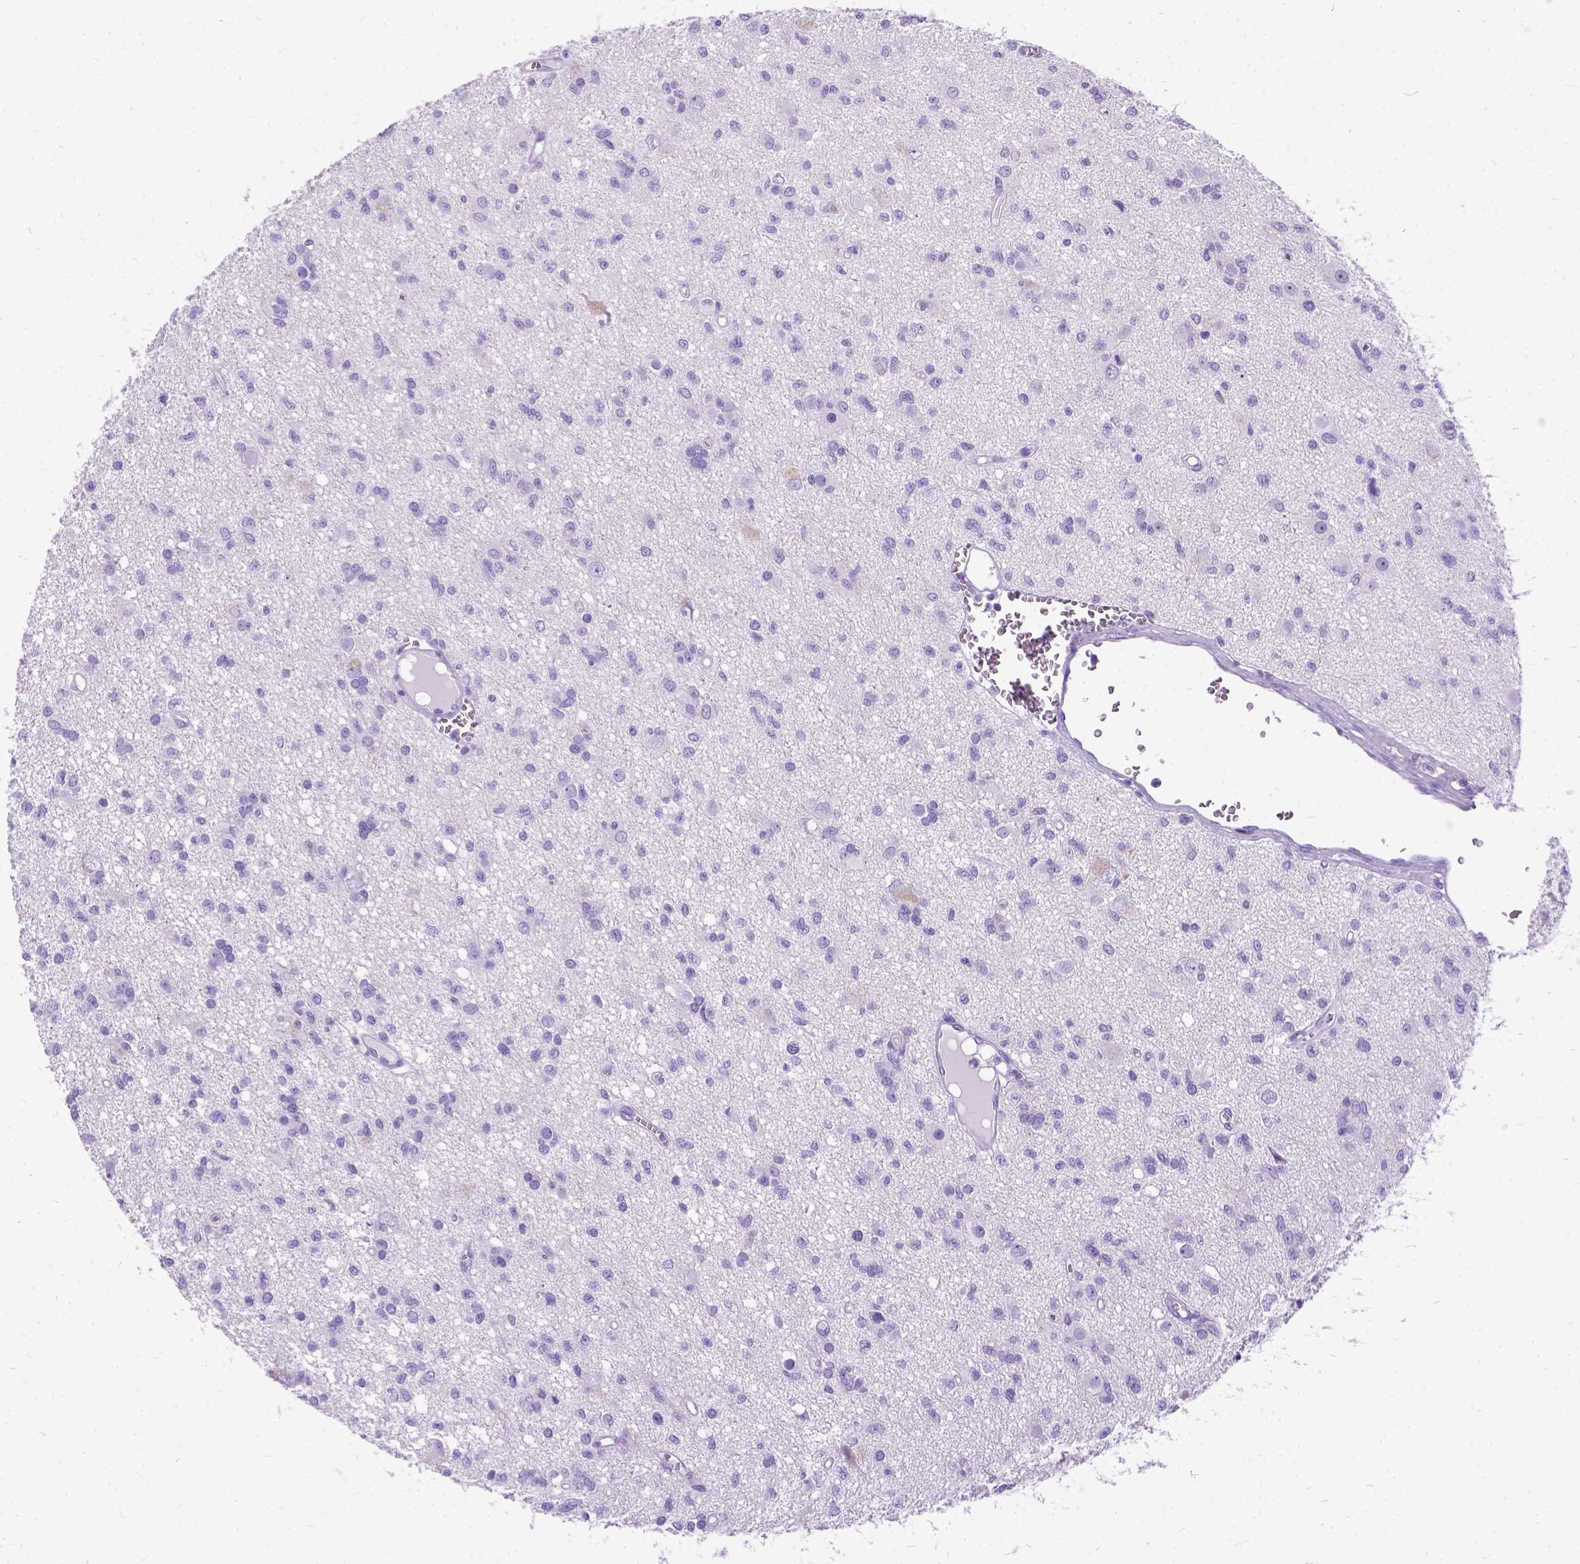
{"staining": {"intensity": "negative", "quantity": "none", "location": "none"}, "tissue": "glioma", "cell_type": "Tumor cells", "image_type": "cancer", "snomed": [{"axis": "morphology", "description": "Glioma, malignant, Low grade"}, {"axis": "topography", "description": "Brain"}], "caption": "A high-resolution photomicrograph shows IHC staining of malignant glioma (low-grade), which shows no significant positivity in tumor cells.", "gene": "PRG2", "patient": {"sex": "male", "age": 64}}